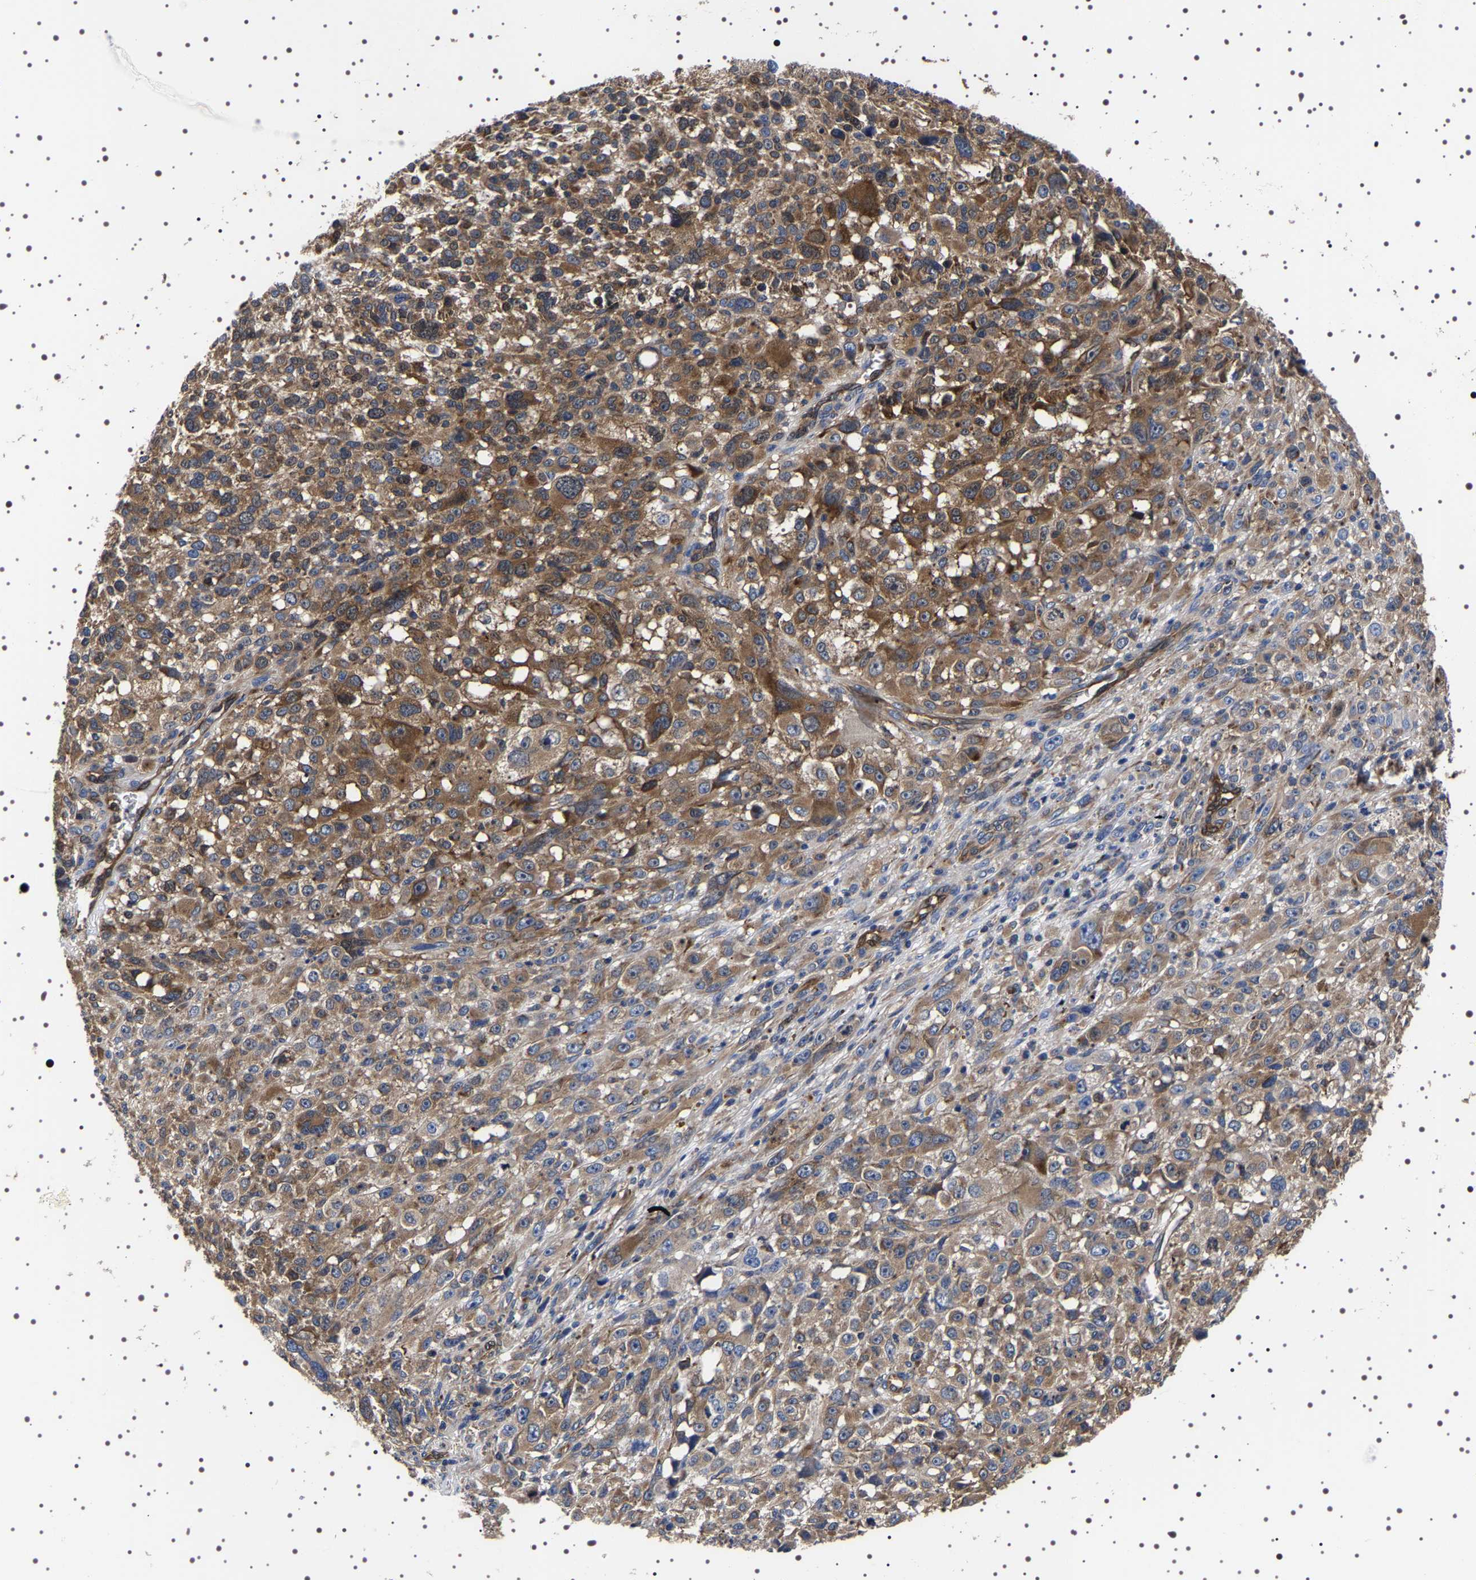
{"staining": {"intensity": "moderate", "quantity": ">75%", "location": "cytoplasmic/membranous"}, "tissue": "melanoma", "cell_type": "Tumor cells", "image_type": "cancer", "snomed": [{"axis": "morphology", "description": "Malignant melanoma, NOS"}, {"axis": "topography", "description": "Skin"}], "caption": "Malignant melanoma was stained to show a protein in brown. There is medium levels of moderate cytoplasmic/membranous positivity in about >75% of tumor cells. The protein is stained brown, and the nuclei are stained in blue (DAB (3,3'-diaminobenzidine) IHC with brightfield microscopy, high magnification).", "gene": "DARS1", "patient": {"sex": "female", "age": 55}}